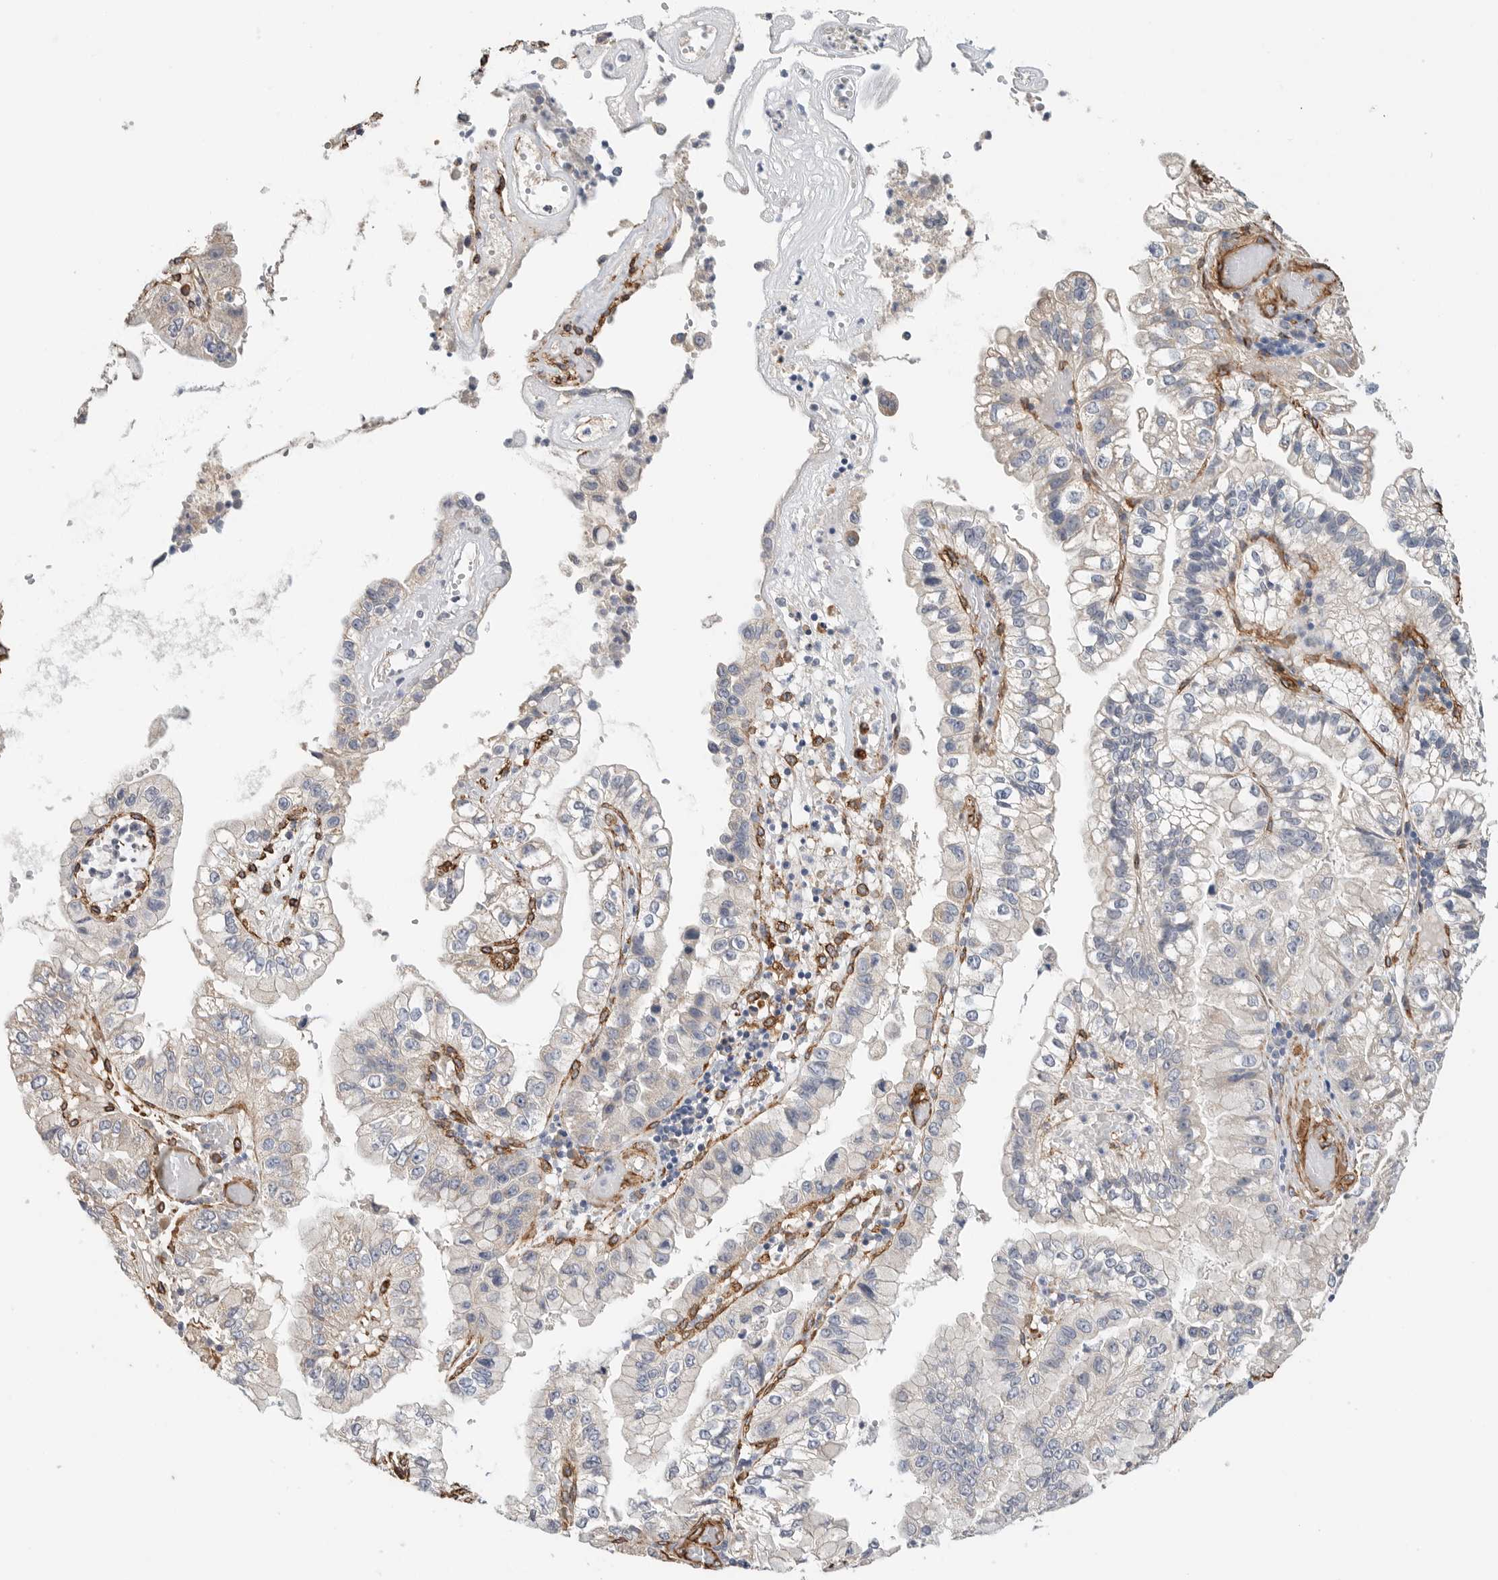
{"staining": {"intensity": "negative", "quantity": "none", "location": "none"}, "tissue": "liver cancer", "cell_type": "Tumor cells", "image_type": "cancer", "snomed": [{"axis": "morphology", "description": "Cholangiocarcinoma"}, {"axis": "topography", "description": "Liver"}], "caption": "Immunohistochemistry (IHC) photomicrograph of neoplastic tissue: human liver cancer (cholangiocarcinoma) stained with DAB (3,3'-diaminobenzidine) displays no significant protein positivity in tumor cells.", "gene": "JMJD4", "patient": {"sex": "female", "age": 79}}